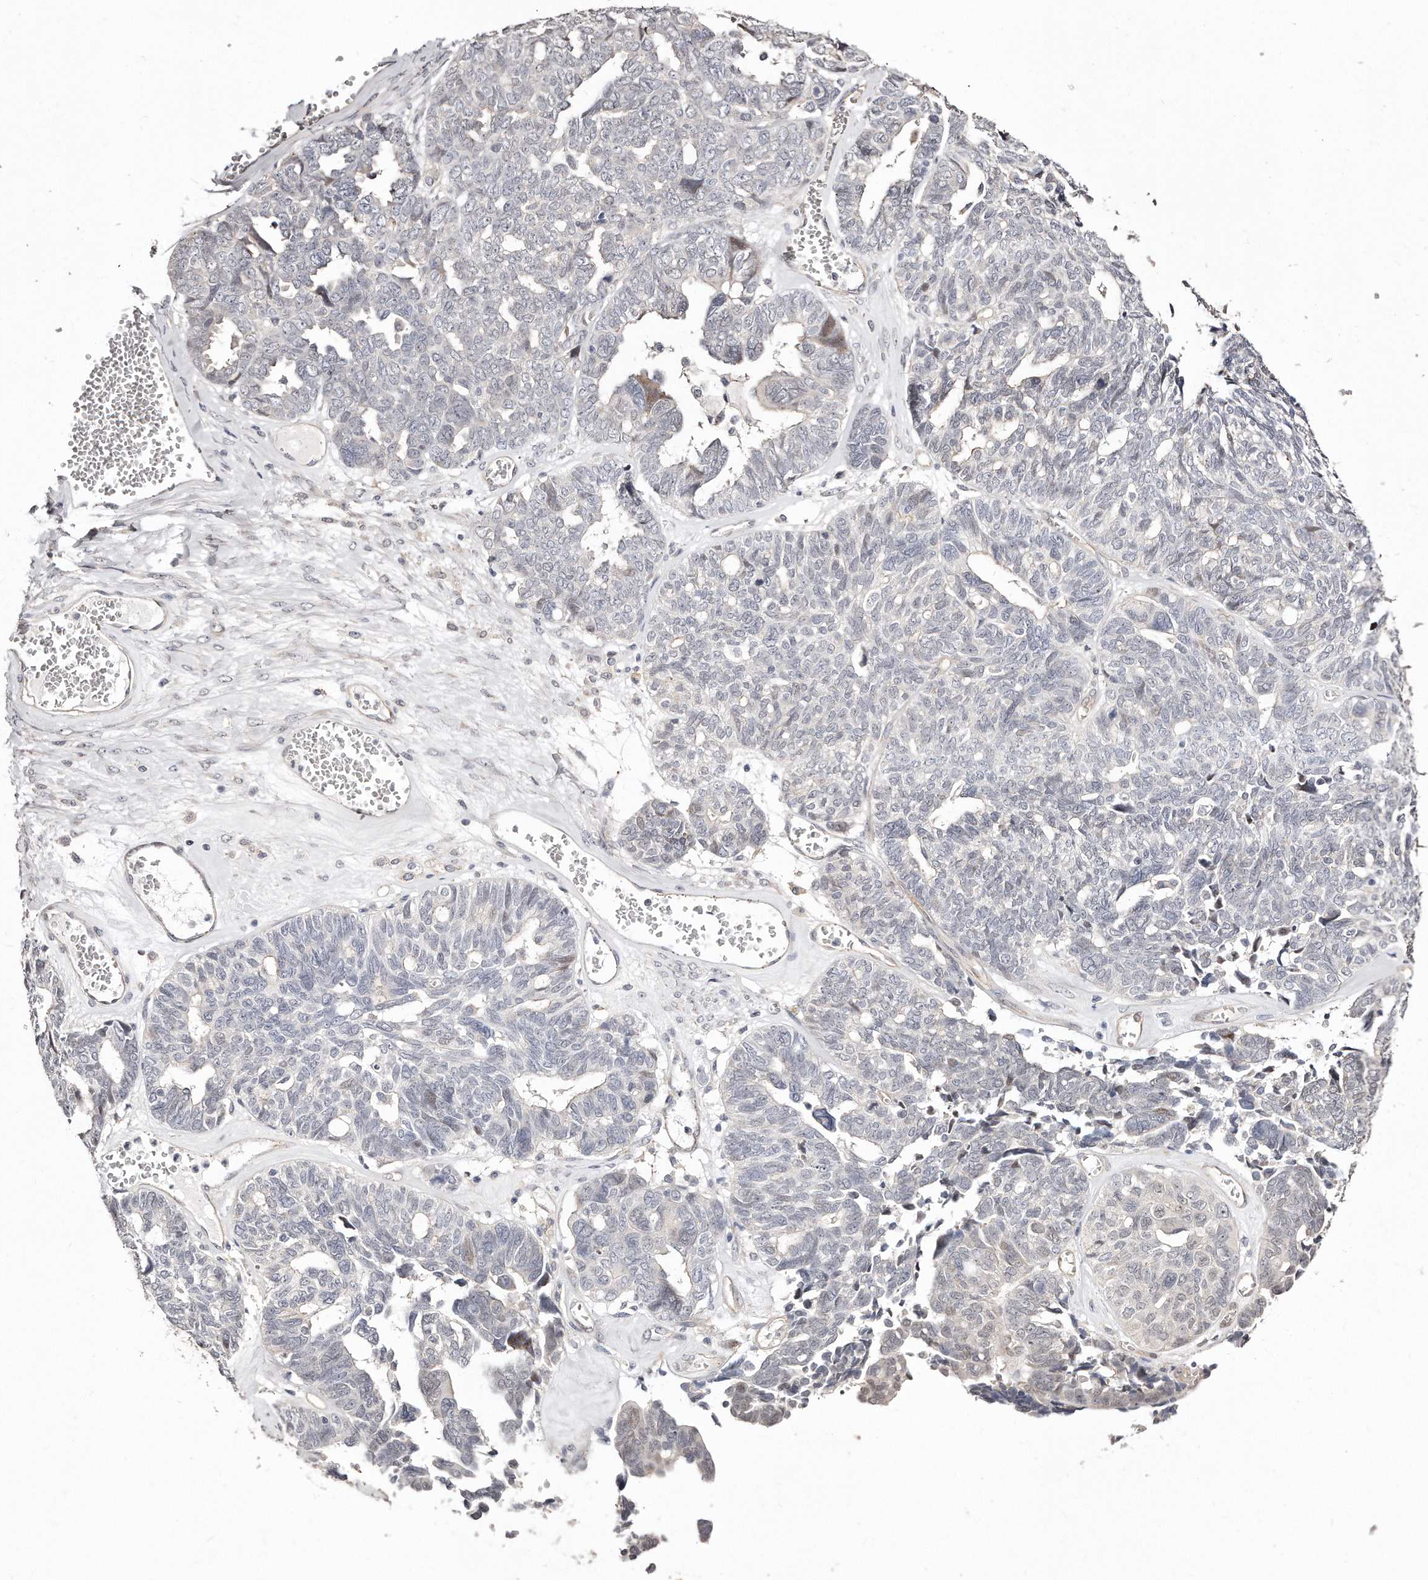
{"staining": {"intensity": "negative", "quantity": "none", "location": "none"}, "tissue": "ovarian cancer", "cell_type": "Tumor cells", "image_type": "cancer", "snomed": [{"axis": "morphology", "description": "Cystadenocarcinoma, serous, NOS"}, {"axis": "topography", "description": "Ovary"}], "caption": "Immunohistochemistry of ovarian cancer reveals no staining in tumor cells.", "gene": "CASZ1", "patient": {"sex": "female", "age": 79}}